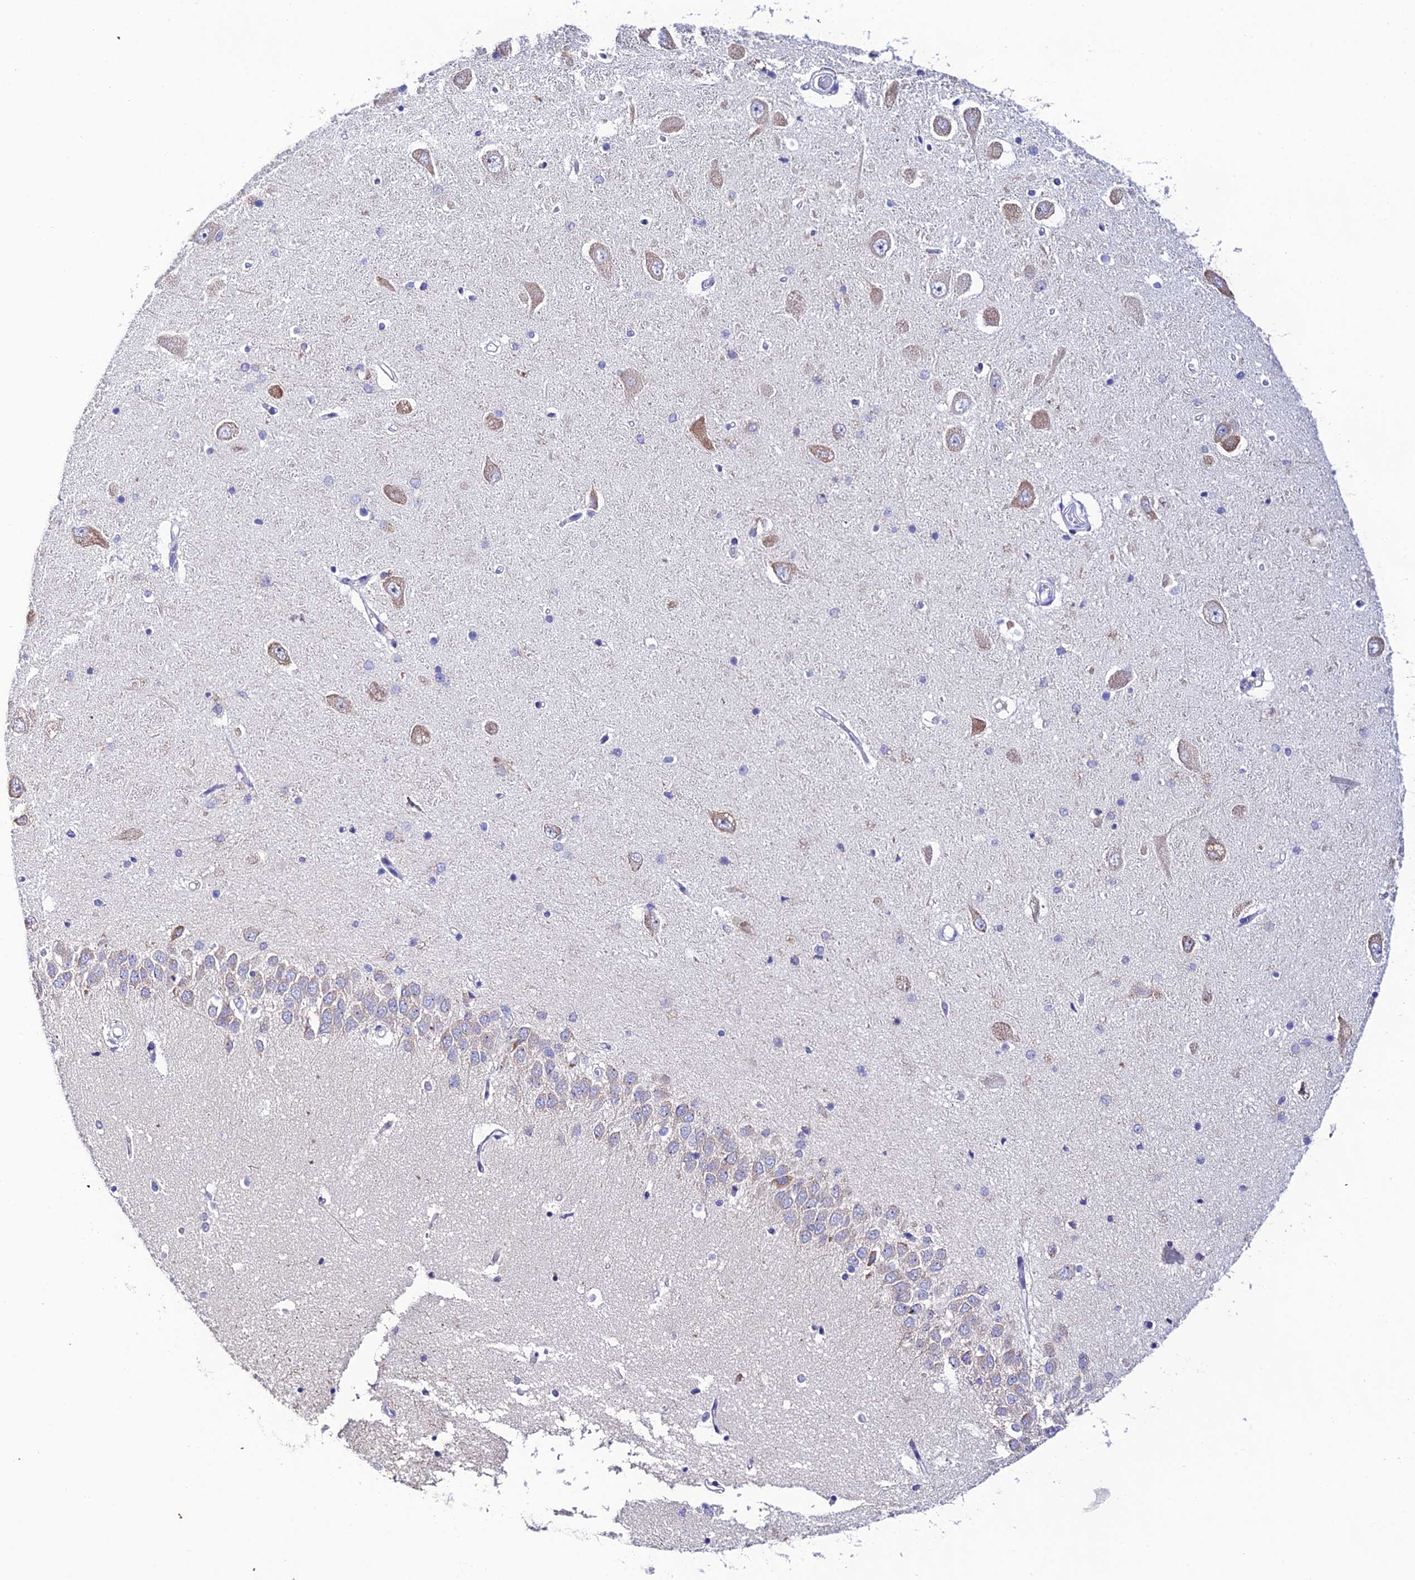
{"staining": {"intensity": "negative", "quantity": "none", "location": "none"}, "tissue": "hippocampus", "cell_type": "Glial cells", "image_type": "normal", "snomed": [{"axis": "morphology", "description": "Normal tissue, NOS"}, {"axis": "topography", "description": "Hippocampus"}], "caption": "Human hippocampus stained for a protein using immunohistochemistry (IHC) reveals no positivity in glial cells.", "gene": "NLRP6", "patient": {"sex": "male", "age": 45}}